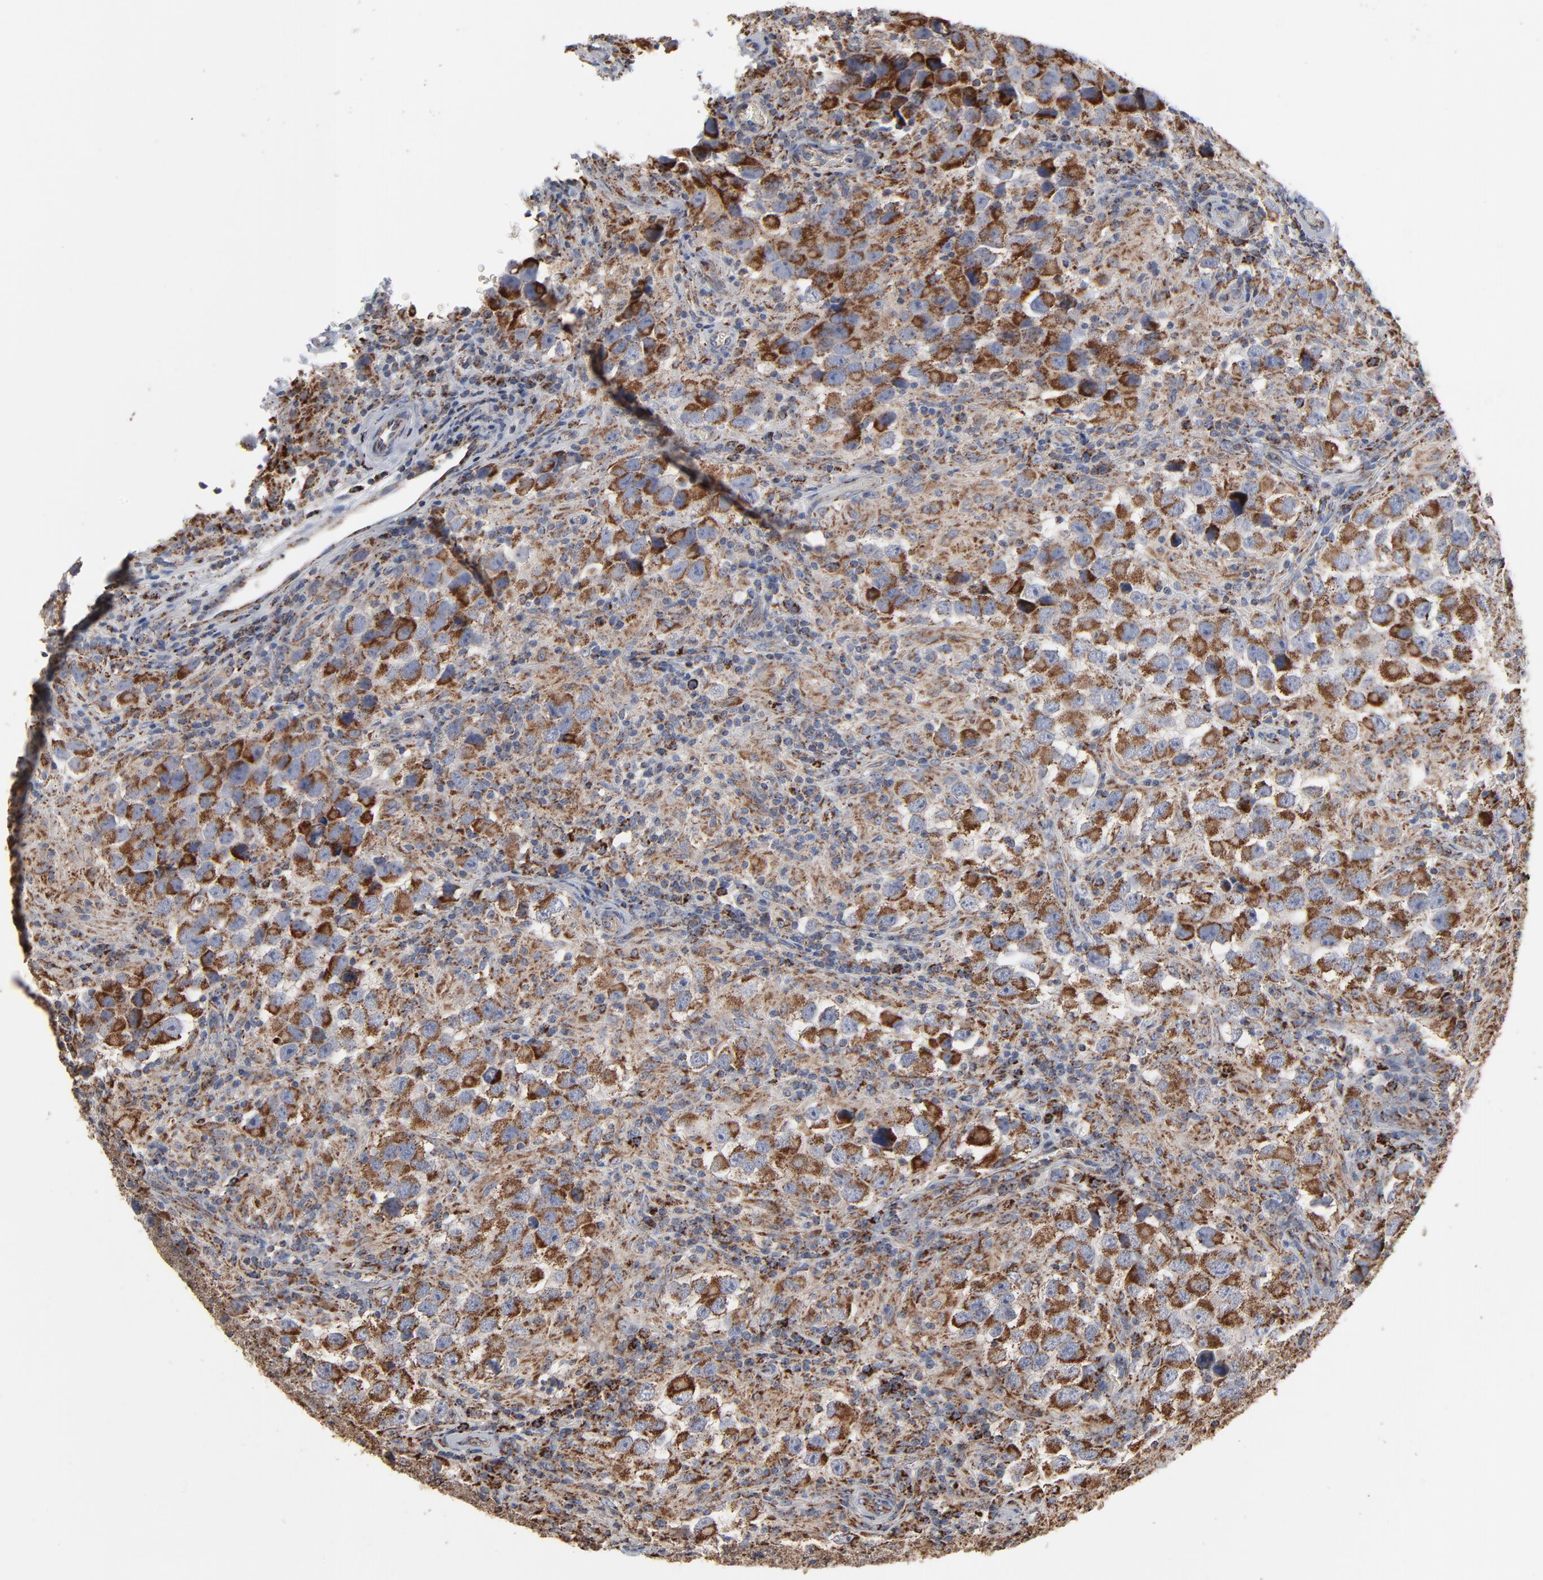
{"staining": {"intensity": "strong", "quantity": ">75%", "location": "cytoplasmic/membranous"}, "tissue": "testis cancer", "cell_type": "Tumor cells", "image_type": "cancer", "snomed": [{"axis": "morphology", "description": "Carcinoma, Embryonal, NOS"}, {"axis": "topography", "description": "Testis"}], "caption": "Protein expression analysis of human testis cancer reveals strong cytoplasmic/membranous positivity in approximately >75% of tumor cells. (brown staining indicates protein expression, while blue staining denotes nuclei).", "gene": "UQCRC1", "patient": {"sex": "male", "age": 21}}